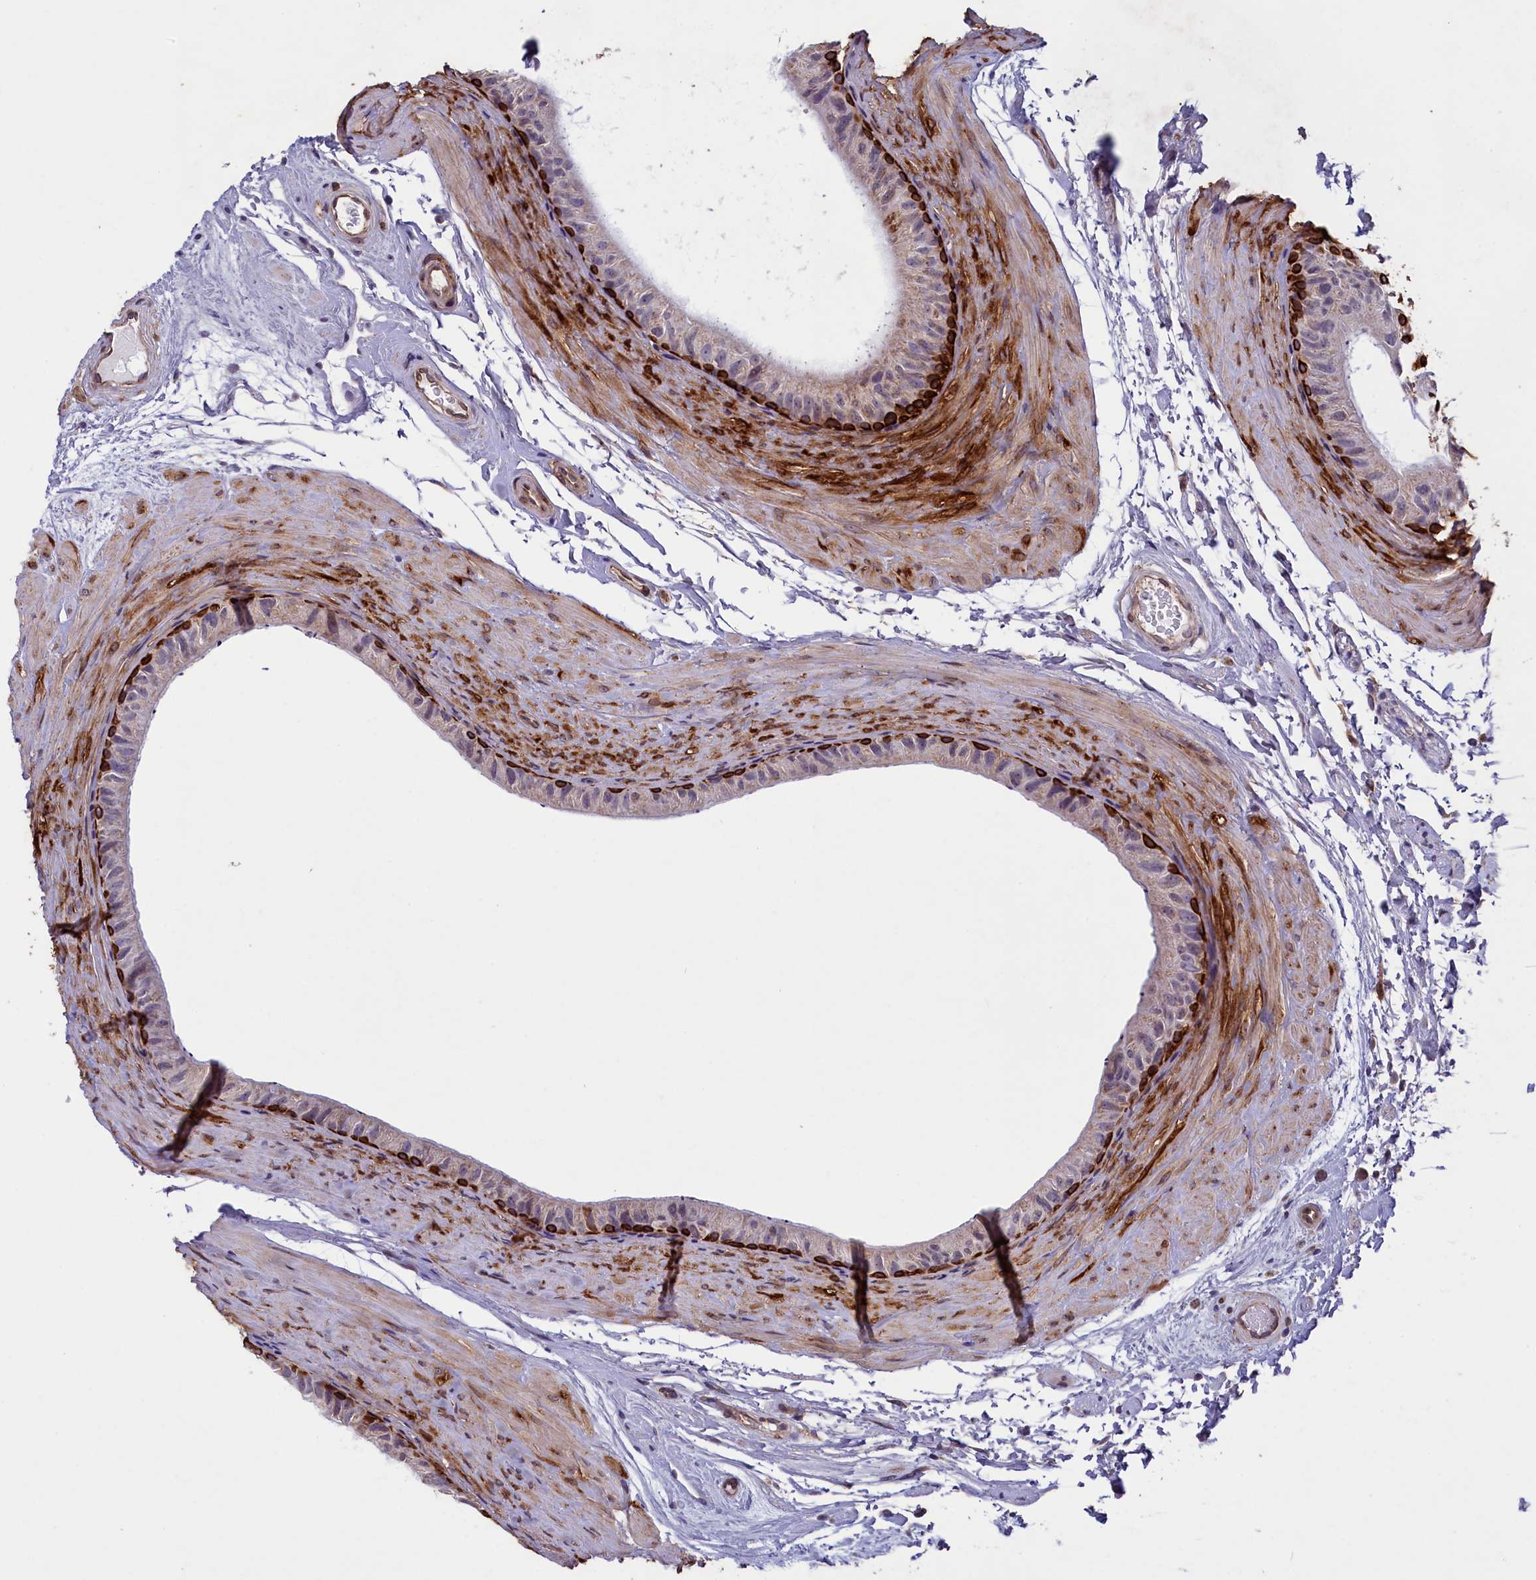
{"staining": {"intensity": "strong", "quantity": "<25%", "location": "cytoplasmic/membranous"}, "tissue": "epididymis", "cell_type": "Glandular cells", "image_type": "normal", "snomed": [{"axis": "morphology", "description": "Normal tissue, NOS"}, {"axis": "topography", "description": "Epididymis"}], "caption": "Strong cytoplasmic/membranous expression is appreciated in about <25% of glandular cells in benign epididymis.", "gene": "ACAD8", "patient": {"sex": "male", "age": 45}}